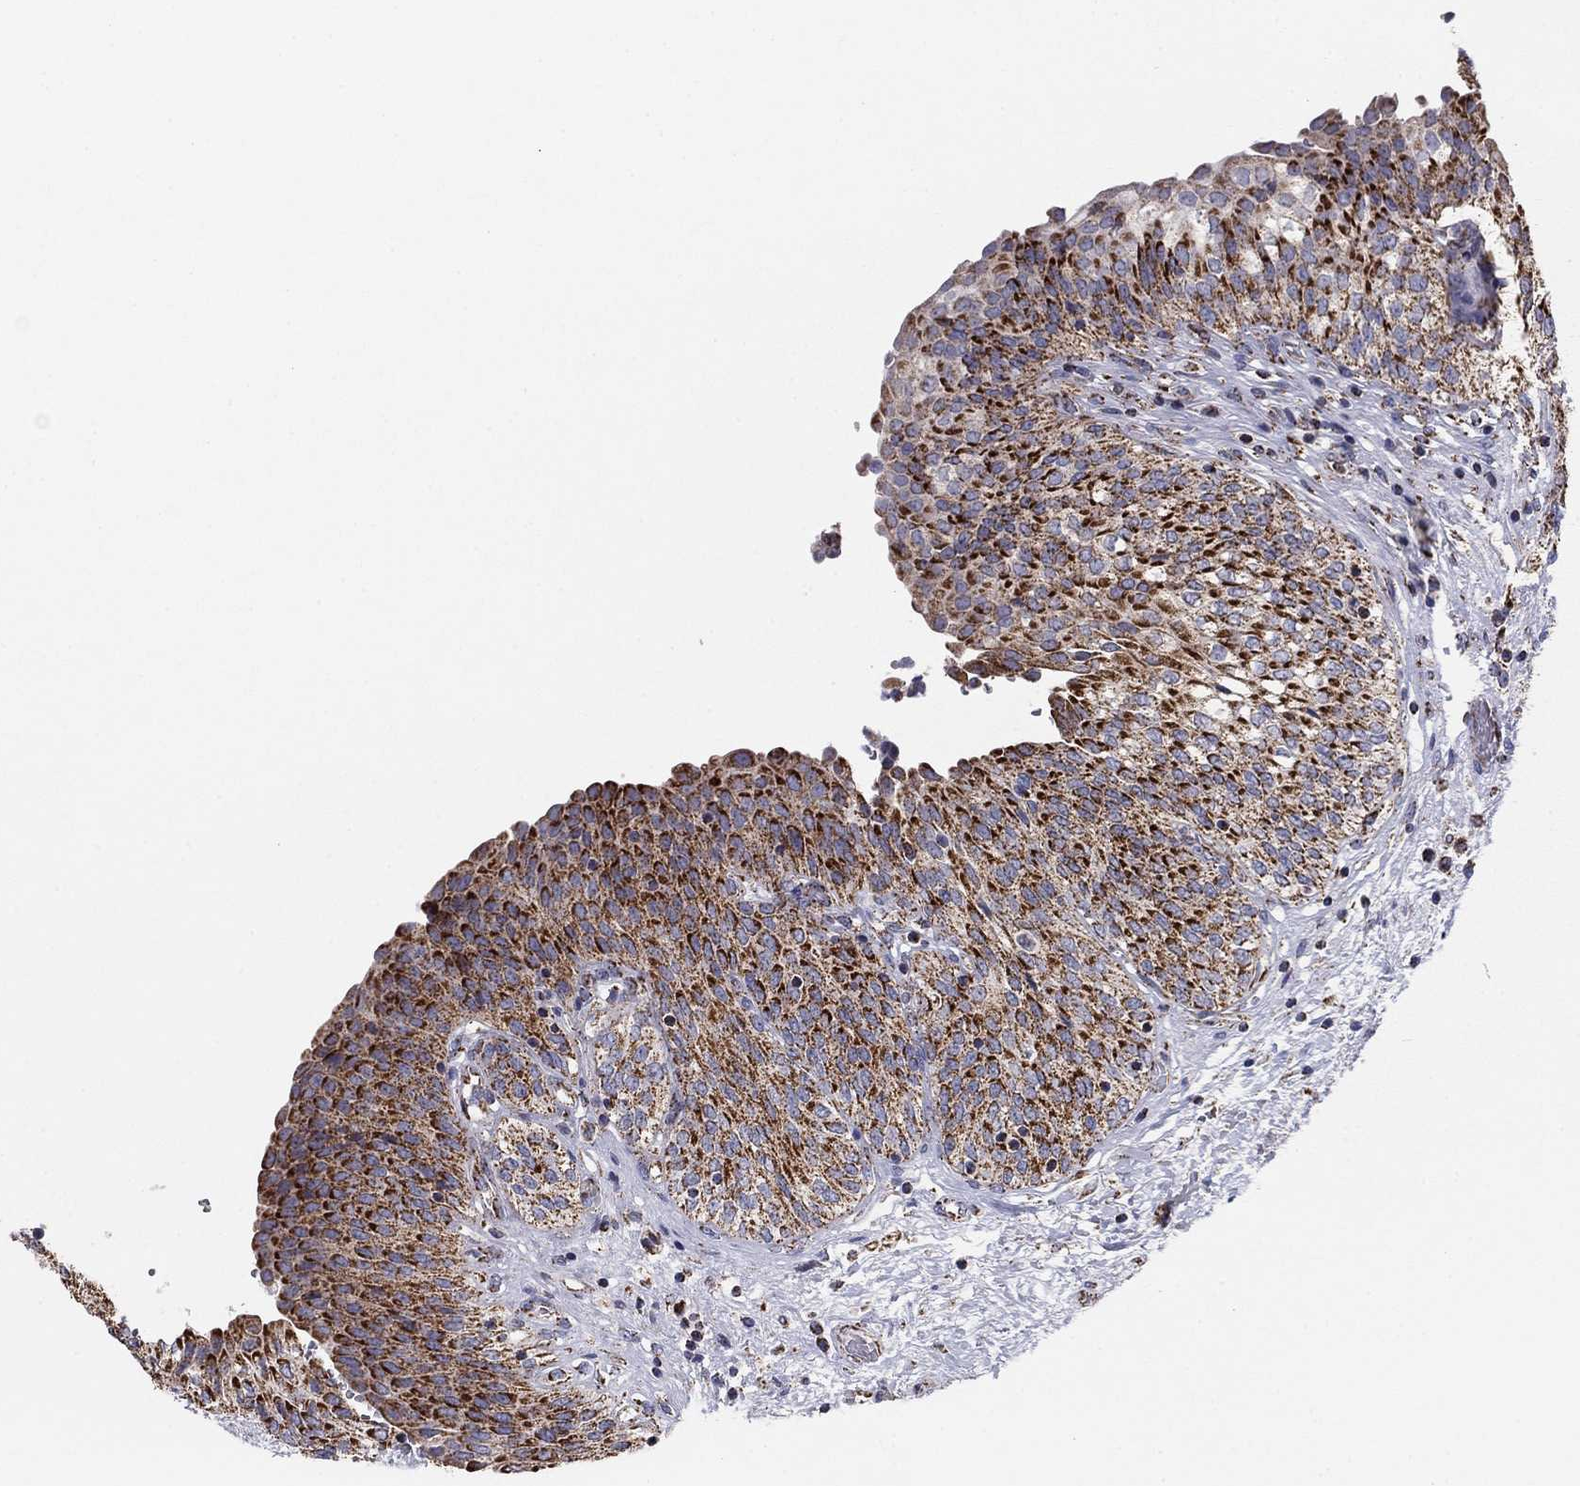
{"staining": {"intensity": "strong", "quantity": ">75%", "location": "cytoplasmic/membranous"}, "tissue": "urinary bladder", "cell_type": "Urothelial cells", "image_type": "normal", "snomed": [{"axis": "morphology", "description": "Normal tissue, NOS"}, {"axis": "morphology", "description": "Neoplasm, malignant, NOS"}, {"axis": "topography", "description": "Urinary bladder"}], "caption": "A high amount of strong cytoplasmic/membranous expression is seen in about >75% of urothelial cells in unremarkable urinary bladder. Nuclei are stained in blue.", "gene": "NDUFV1", "patient": {"sex": "male", "age": 68}}